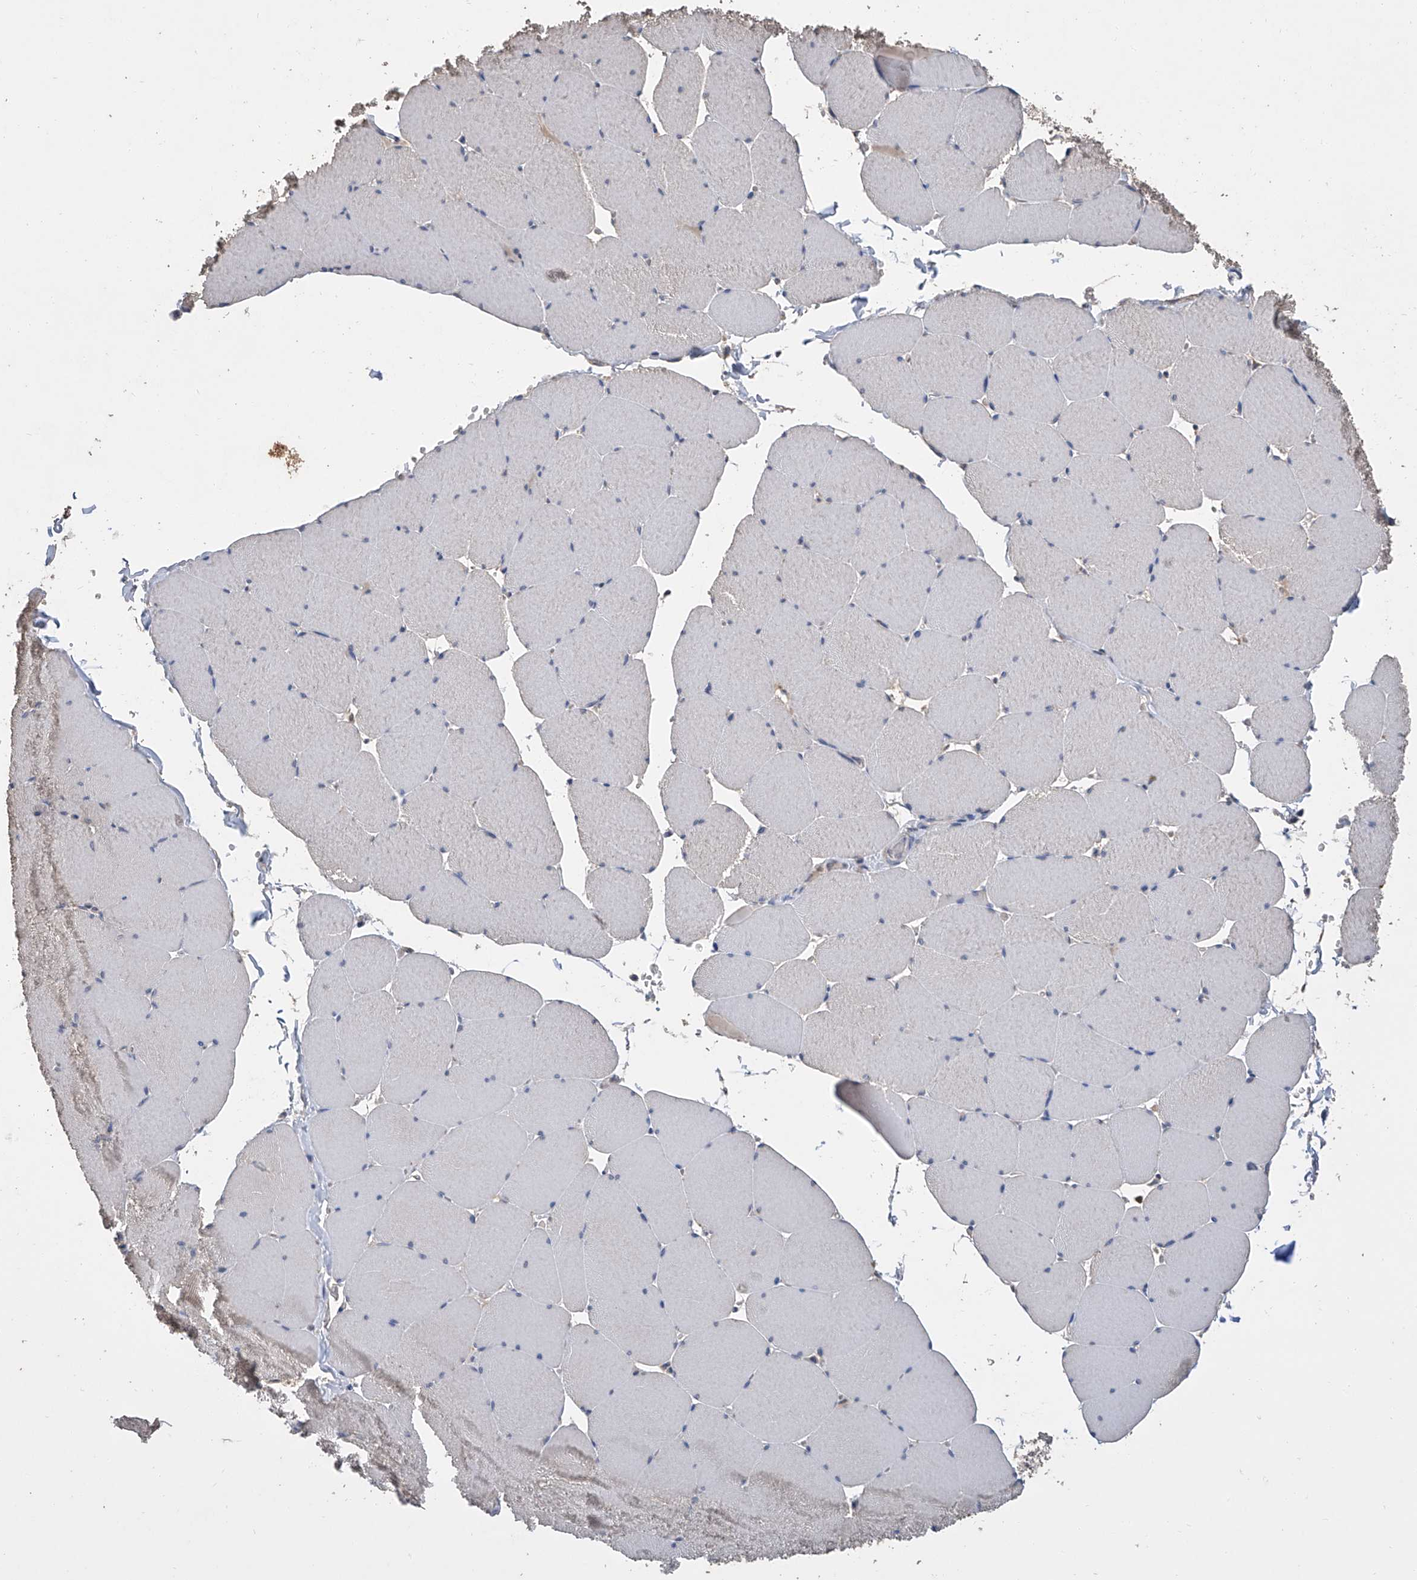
{"staining": {"intensity": "negative", "quantity": "none", "location": "none"}, "tissue": "skeletal muscle", "cell_type": "Myocytes", "image_type": "normal", "snomed": [{"axis": "morphology", "description": "Normal tissue, NOS"}, {"axis": "topography", "description": "Skeletal muscle"}, {"axis": "topography", "description": "Head-Neck"}], "caption": "Immunohistochemical staining of benign human skeletal muscle exhibits no significant positivity in myocytes. The staining is performed using DAB brown chromogen with nuclei counter-stained in using hematoxylin.", "gene": "GPT", "patient": {"sex": "male", "age": 66}}